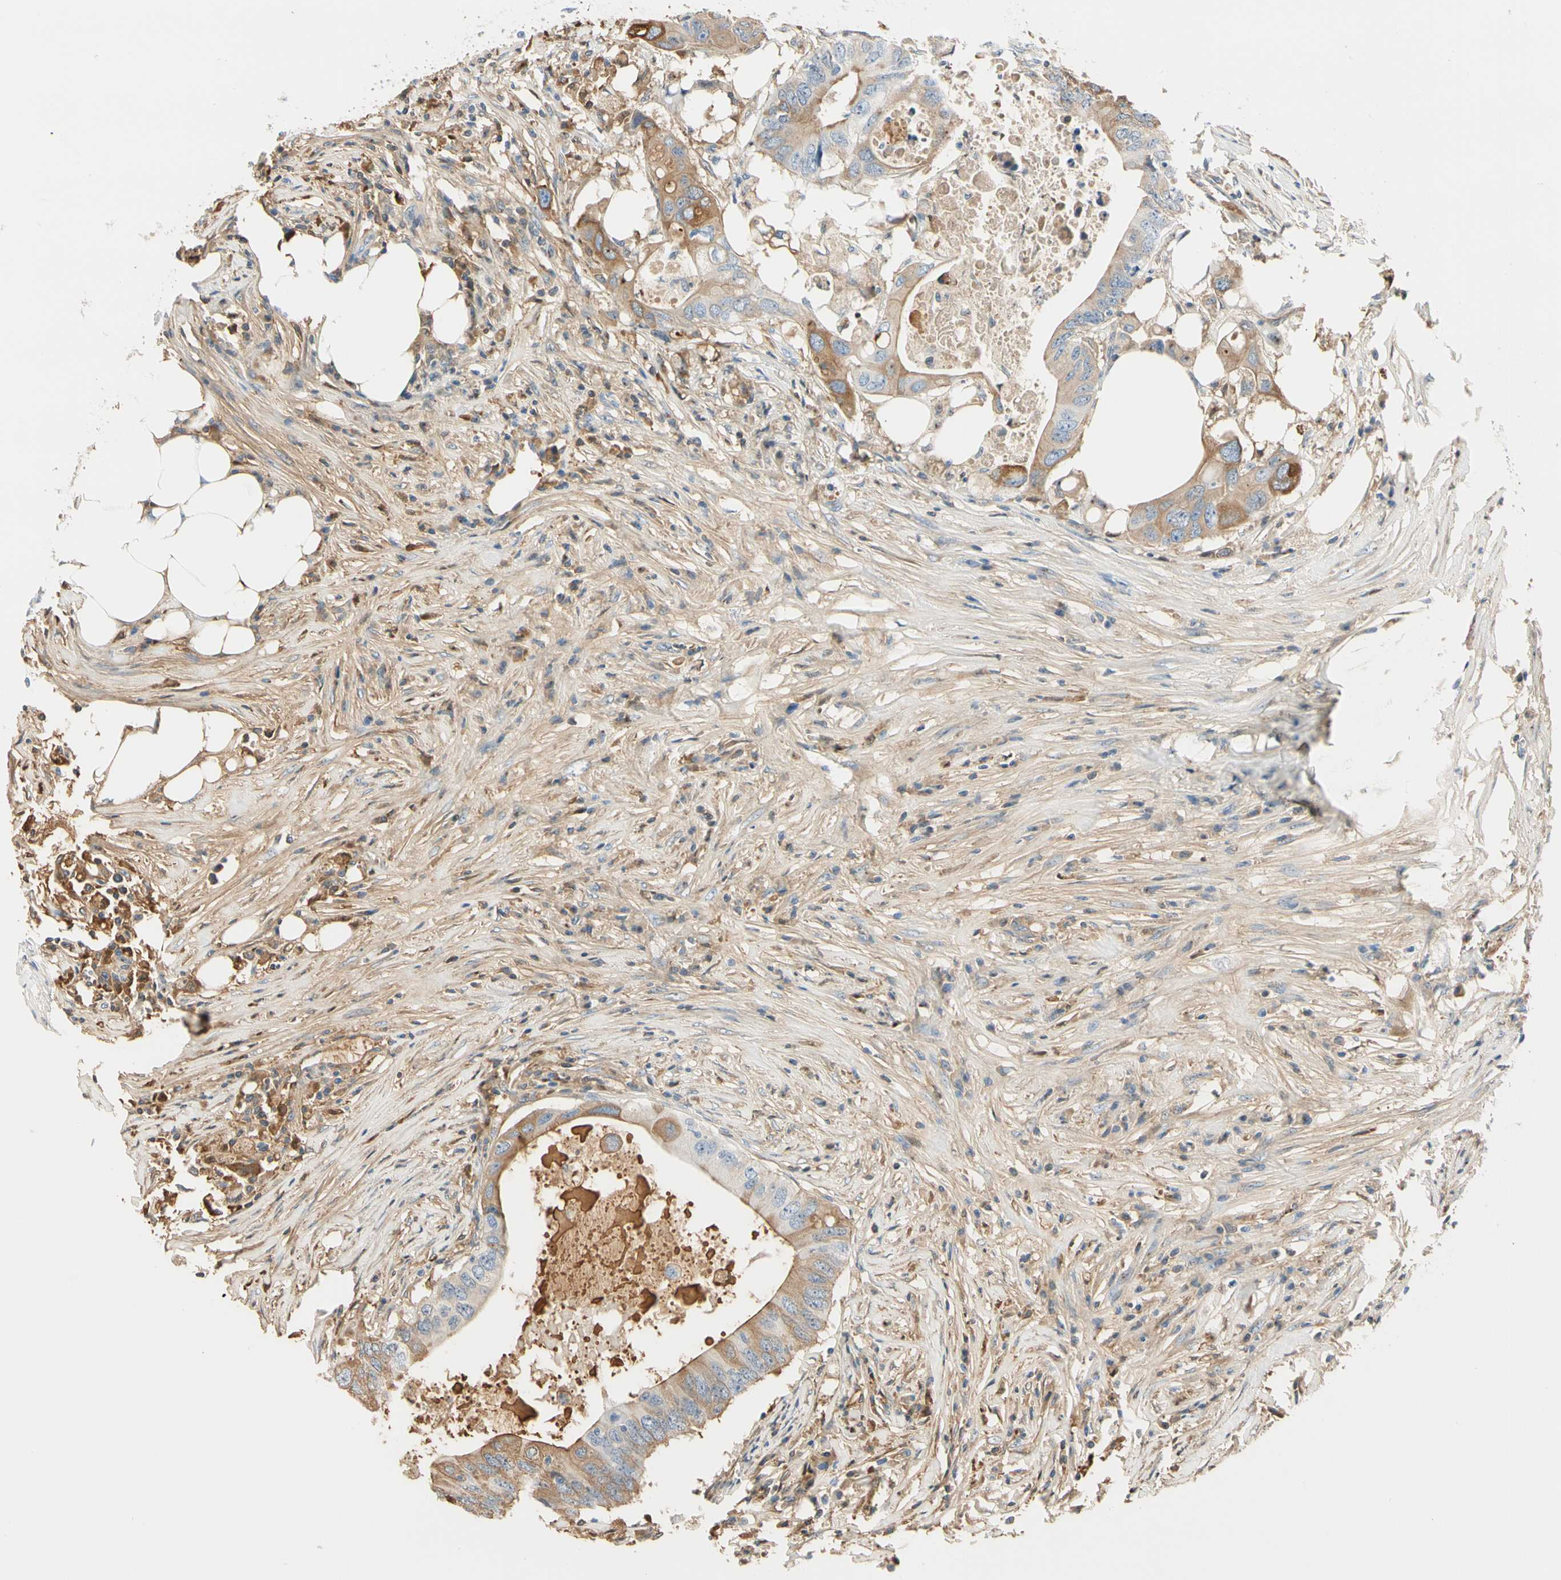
{"staining": {"intensity": "moderate", "quantity": "25%-75%", "location": "cytoplasmic/membranous"}, "tissue": "colorectal cancer", "cell_type": "Tumor cells", "image_type": "cancer", "snomed": [{"axis": "morphology", "description": "Adenocarcinoma, NOS"}, {"axis": "topography", "description": "Colon"}], "caption": "High-power microscopy captured an IHC micrograph of colorectal adenocarcinoma, revealing moderate cytoplasmic/membranous staining in approximately 25%-75% of tumor cells.", "gene": "LAMB3", "patient": {"sex": "male", "age": 71}}